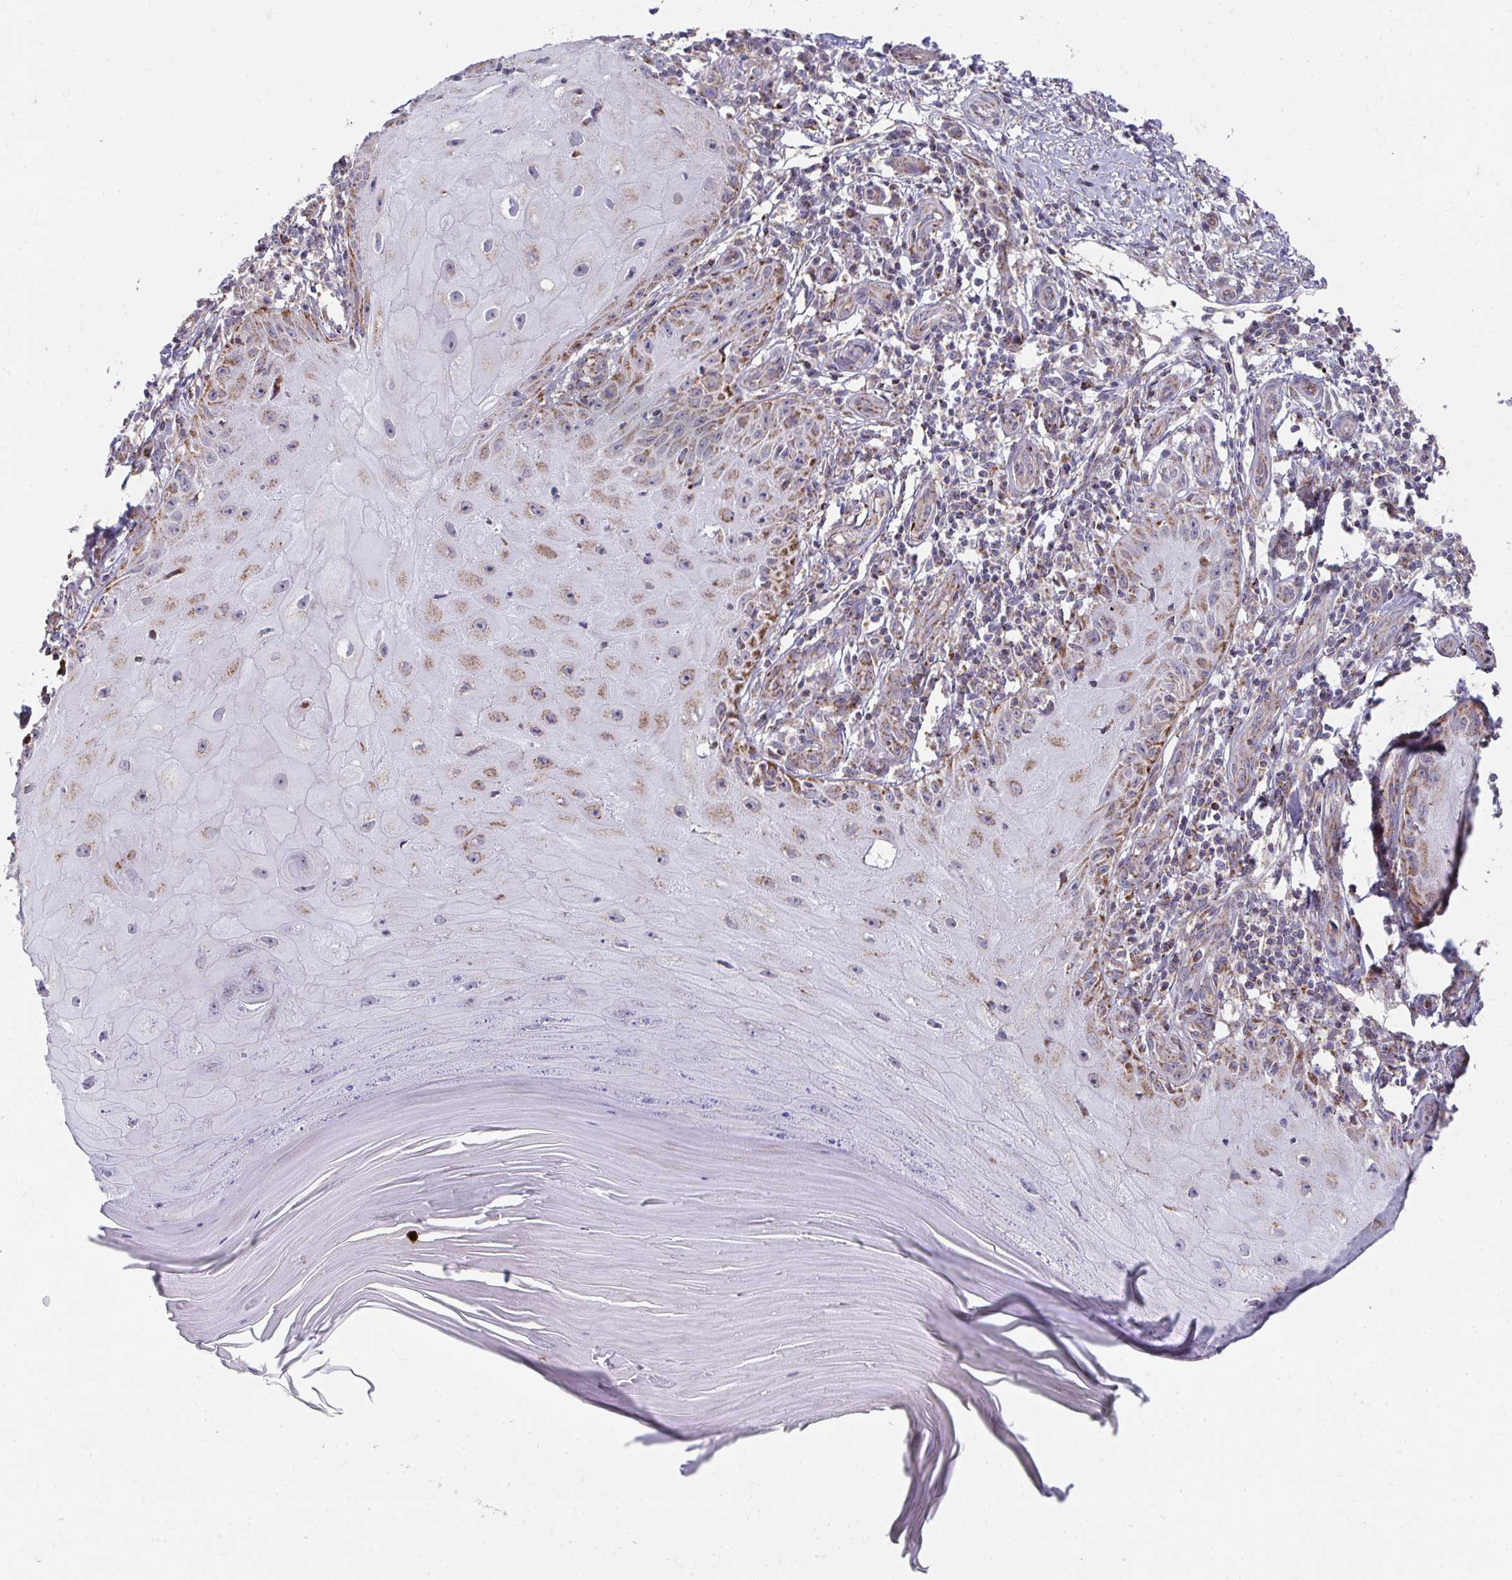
{"staining": {"intensity": "moderate", "quantity": ">75%", "location": "cytoplasmic/membranous"}, "tissue": "skin cancer", "cell_type": "Tumor cells", "image_type": "cancer", "snomed": [{"axis": "morphology", "description": "Squamous cell carcinoma, NOS"}, {"axis": "topography", "description": "Skin"}], "caption": "Moderate cytoplasmic/membranous protein expression is appreciated in about >75% of tumor cells in skin cancer (squamous cell carcinoma). Ihc stains the protein in brown and the nuclei are stained blue.", "gene": "PRRG3", "patient": {"sex": "female", "age": 77}}